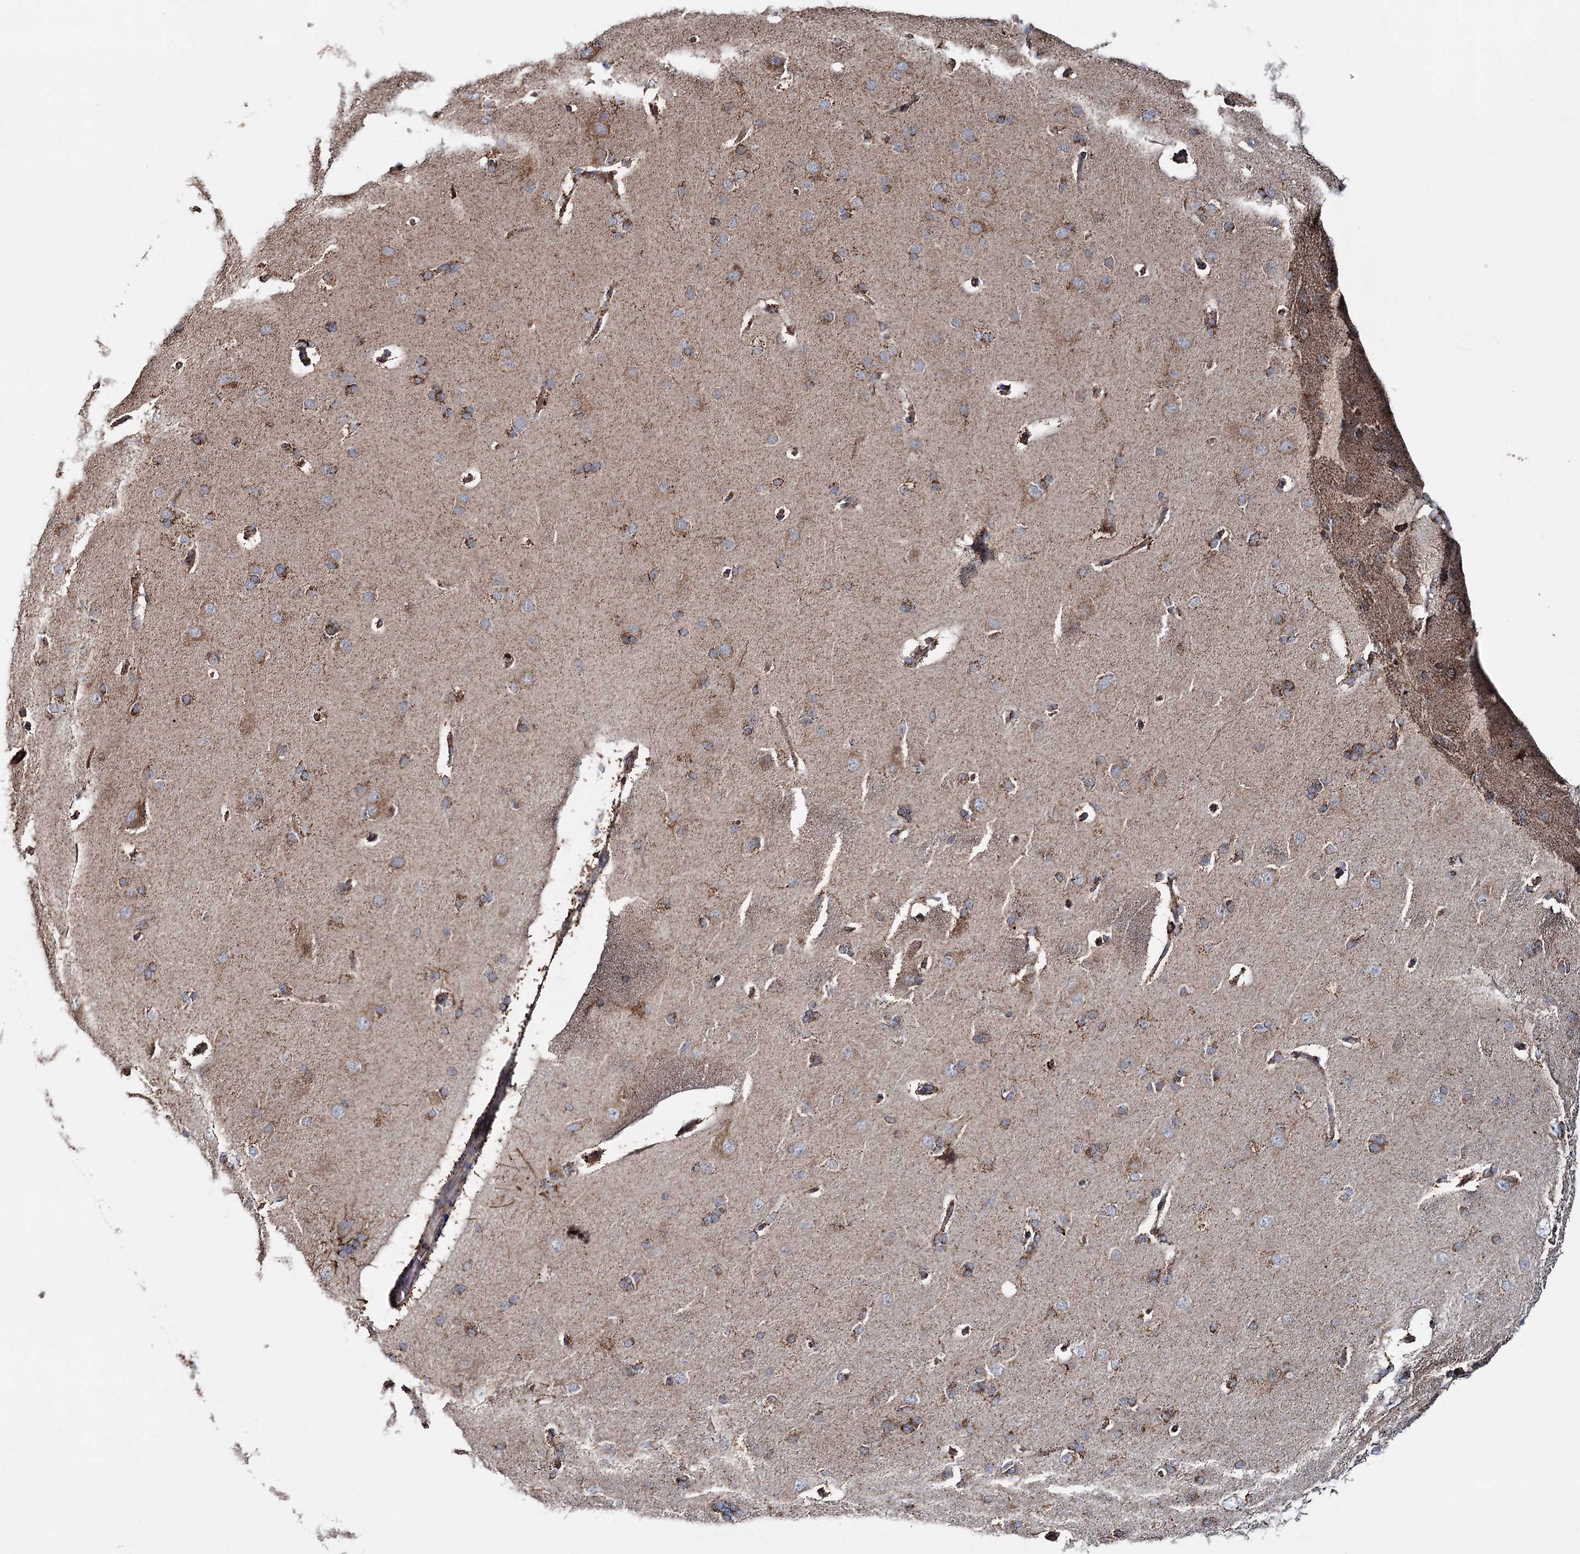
{"staining": {"intensity": "moderate", "quantity": ">75%", "location": "cytoplasmic/membranous"}, "tissue": "cerebral cortex", "cell_type": "Endothelial cells", "image_type": "normal", "snomed": [{"axis": "morphology", "description": "Normal tissue, NOS"}, {"axis": "topography", "description": "Cerebral cortex"}], "caption": "A high-resolution micrograph shows immunohistochemistry staining of normal cerebral cortex, which reveals moderate cytoplasmic/membranous expression in approximately >75% of endothelial cells.", "gene": "APH1A", "patient": {"sex": "male", "age": 62}}